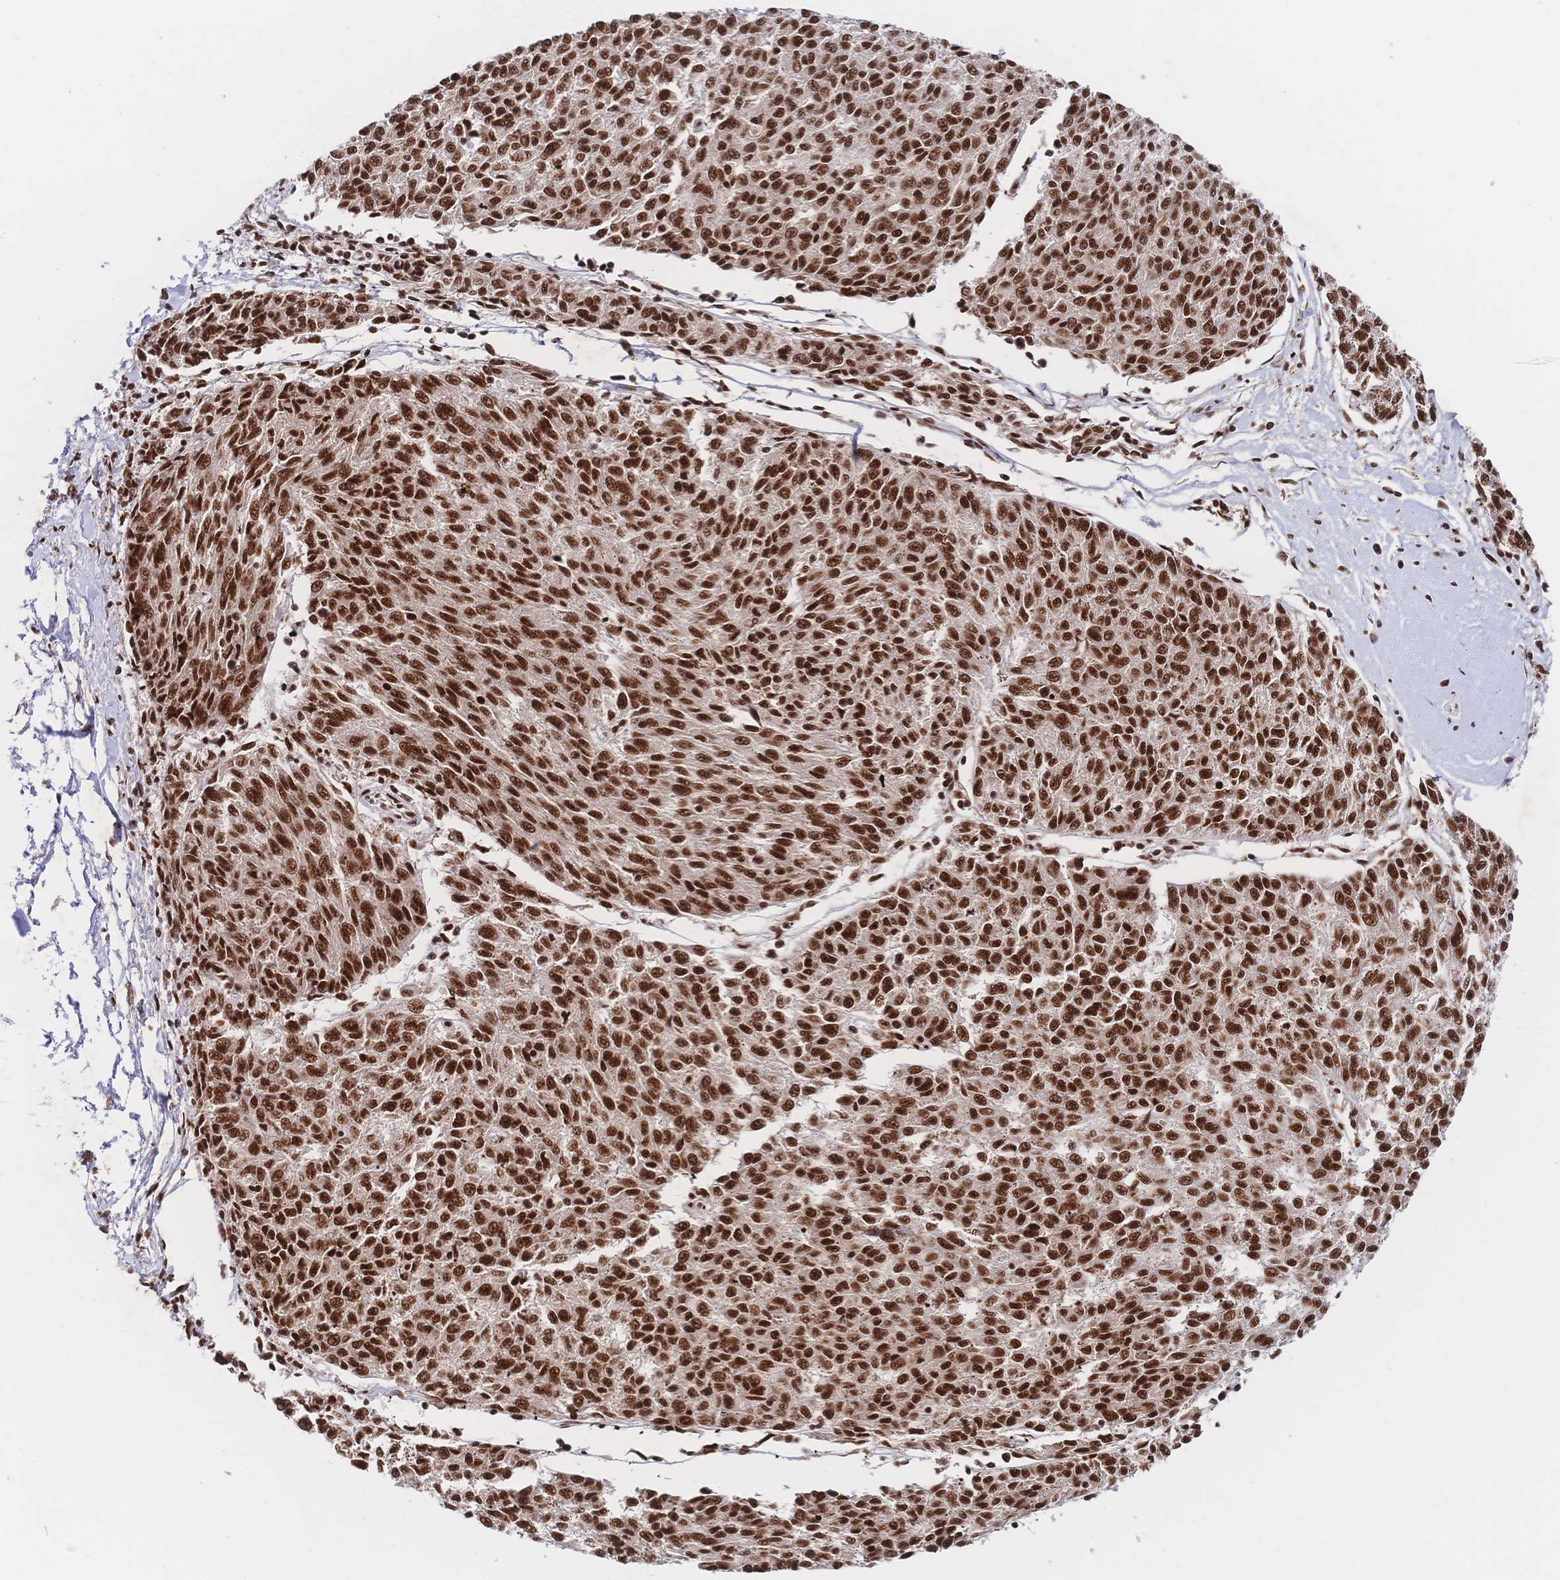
{"staining": {"intensity": "strong", "quantity": ">75%", "location": "nuclear"}, "tissue": "melanoma", "cell_type": "Tumor cells", "image_type": "cancer", "snomed": [{"axis": "morphology", "description": "Malignant melanoma, NOS"}, {"axis": "topography", "description": "Skin"}], "caption": "There is high levels of strong nuclear staining in tumor cells of melanoma, as demonstrated by immunohistochemical staining (brown color).", "gene": "SRSF1", "patient": {"sex": "female", "age": 72}}